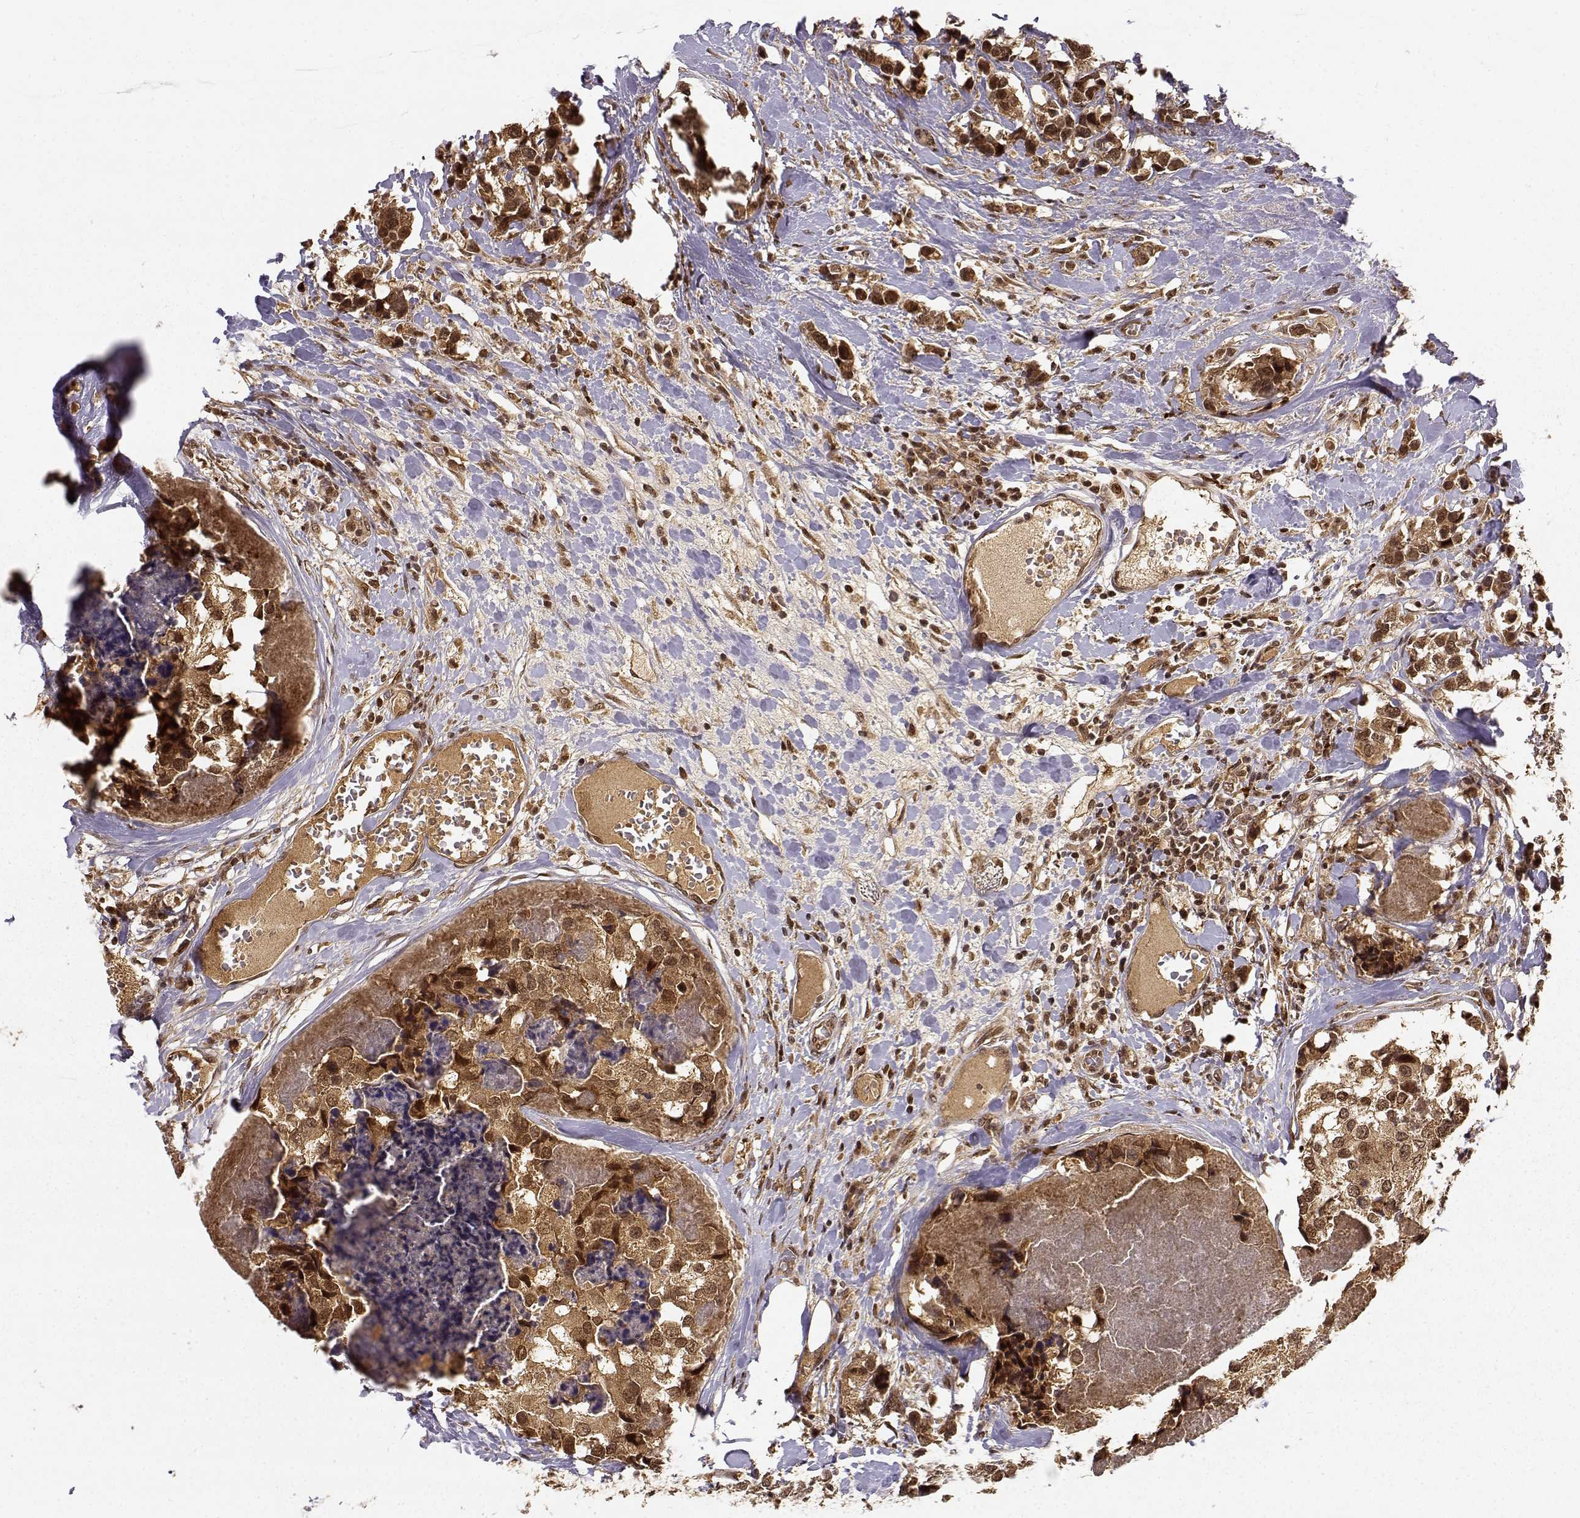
{"staining": {"intensity": "strong", "quantity": ">75%", "location": "cytoplasmic/membranous,nuclear"}, "tissue": "breast cancer", "cell_type": "Tumor cells", "image_type": "cancer", "snomed": [{"axis": "morphology", "description": "Lobular carcinoma"}, {"axis": "topography", "description": "Breast"}], "caption": "An image of breast lobular carcinoma stained for a protein shows strong cytoplasmic/membranous and nuclear brown staining in tumor cells.", "gene": "MAEA", "patient": {"sex": "female", "age": 59}}